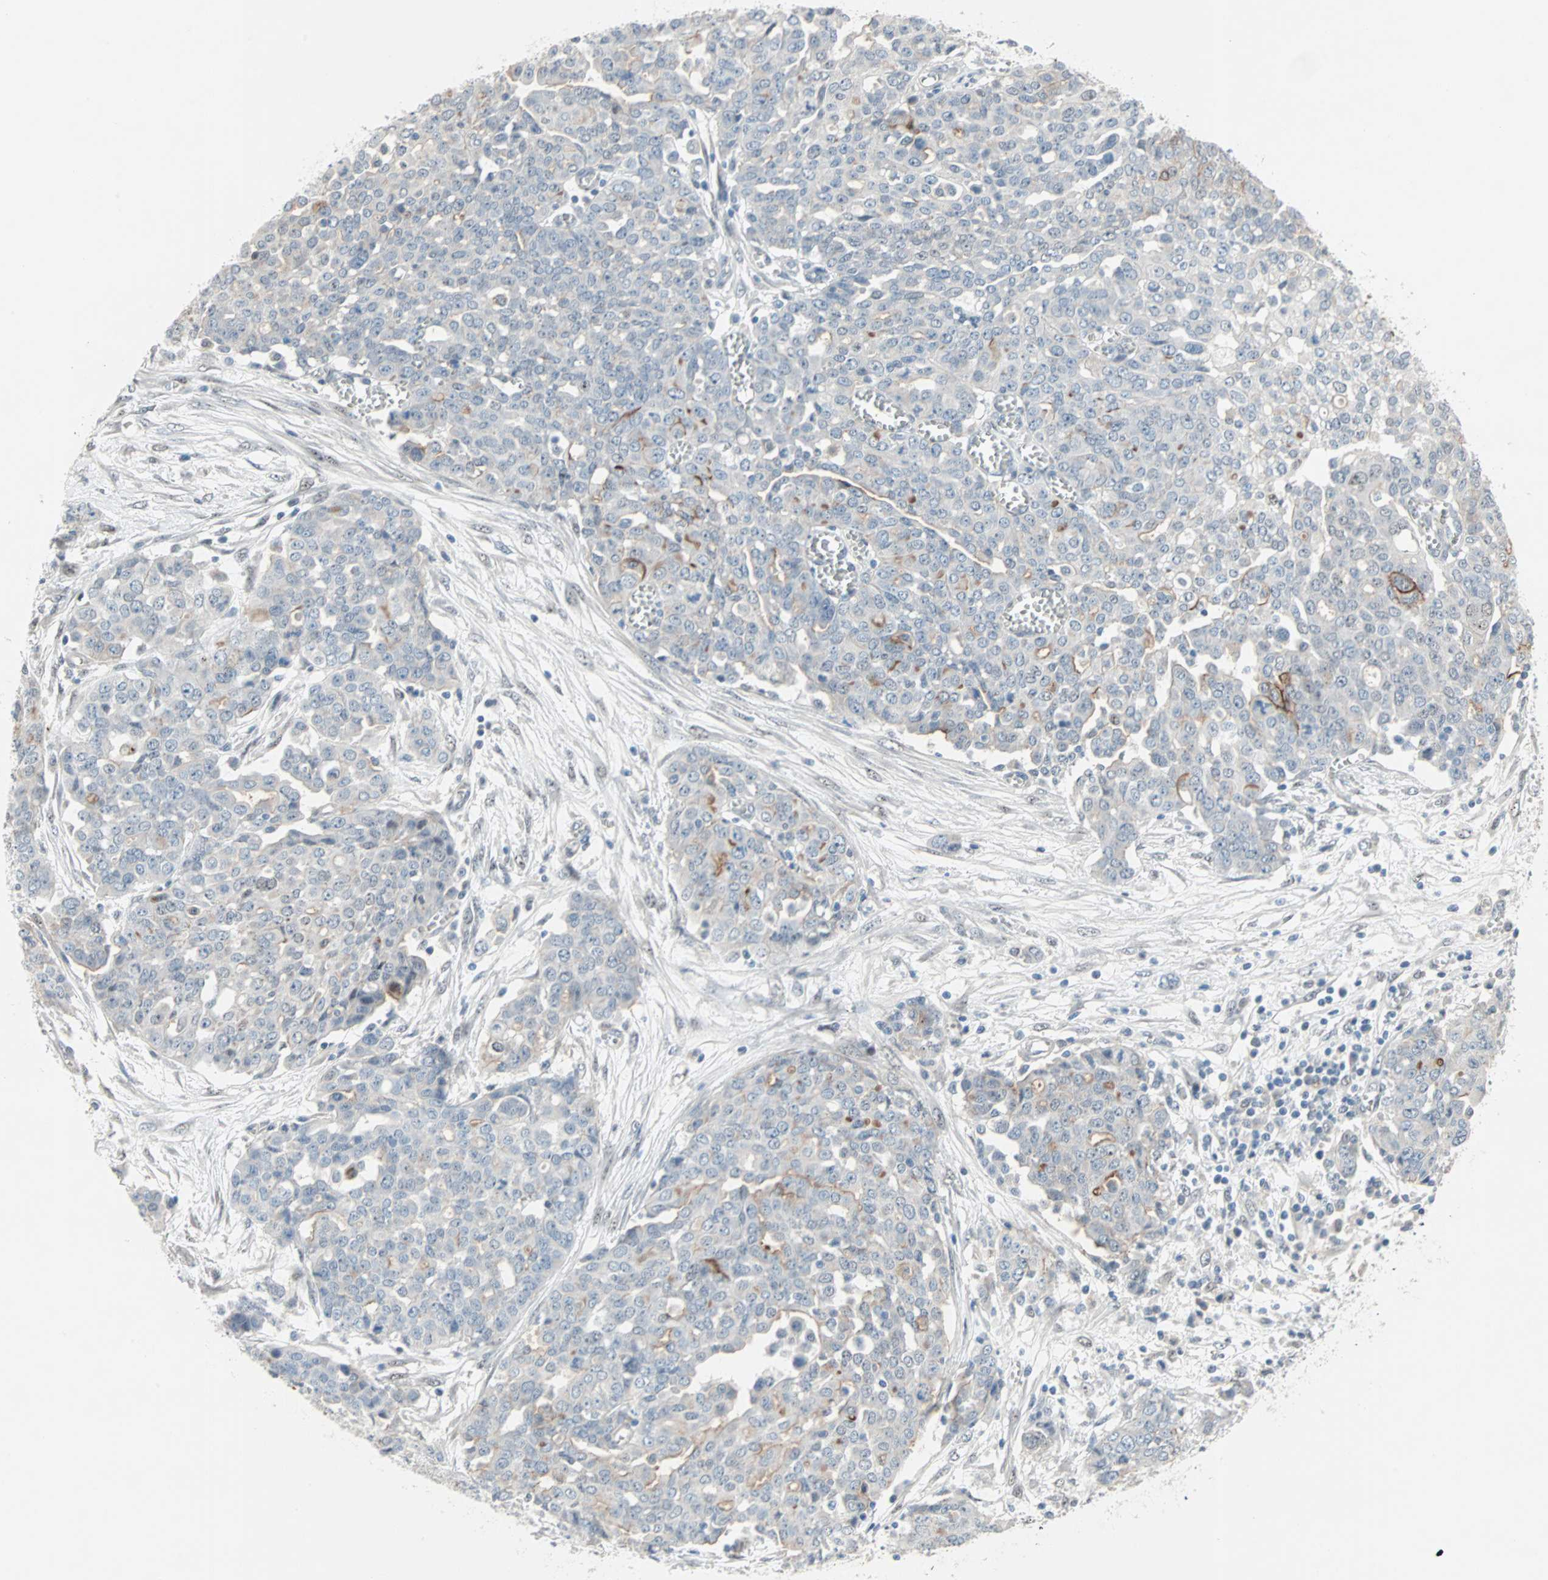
{"staining": {"intensity": "moderate", "quantity": "<25%", "location": "cytoplasmic/membranous"}, "tissue": "ovarian cancer", "cell_type": "Tumor cells", "image_type": "cancer", "snomed": [{"axis": "morphology", "description": "Cystadenocarcinoma, serous, NOS"}, {"axis": "topography", "description": "Soft tissue"}, {"axis": "topography", "description": "Ovary"}], "caption": "This is an image of immunohistochemistry staining of ovarian cancer, which shows moderate positivity in the cytoplasmic/membranous of tumor cells.", "gene": "CAND2", "patient": {"sex": "female", "age": 57}}